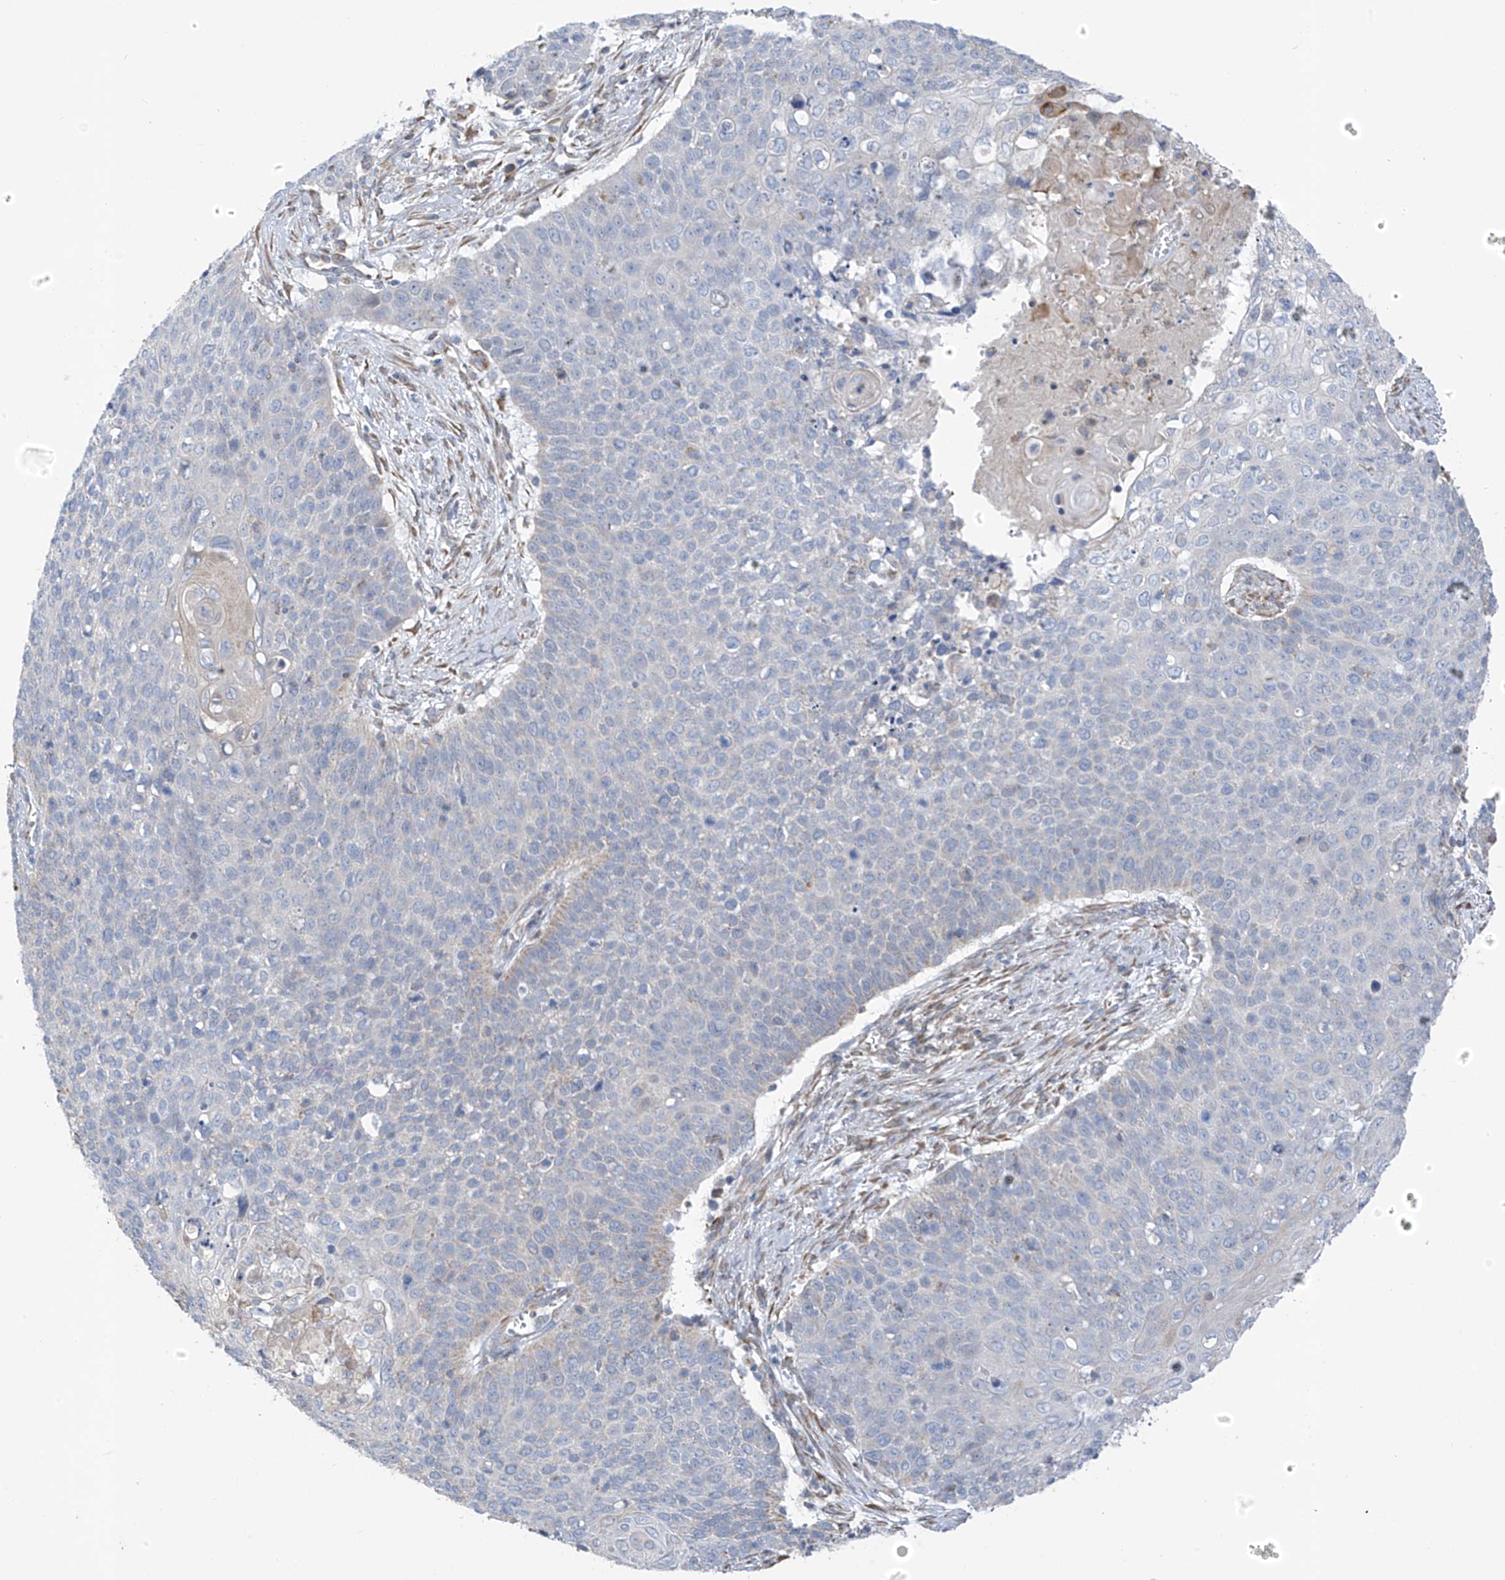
{"staining": {"intensity": "negative", "quantity": "none", "location": "none"}, "tissue": "cervical cancer", "cell_type": "Tumor cells", "image_type": "cancer", "snomed": [{"axis": "morphology", "description": "Squamous cell carcinoma, NOS"}, {"axis": "topography", "description": "Cervix"}], "caption": "Protein analysis of cervical cancer exhibits no significant positivity in tumor cells.", "gene": "EOMES", "patient": {"sex": "female", "age": 39}}